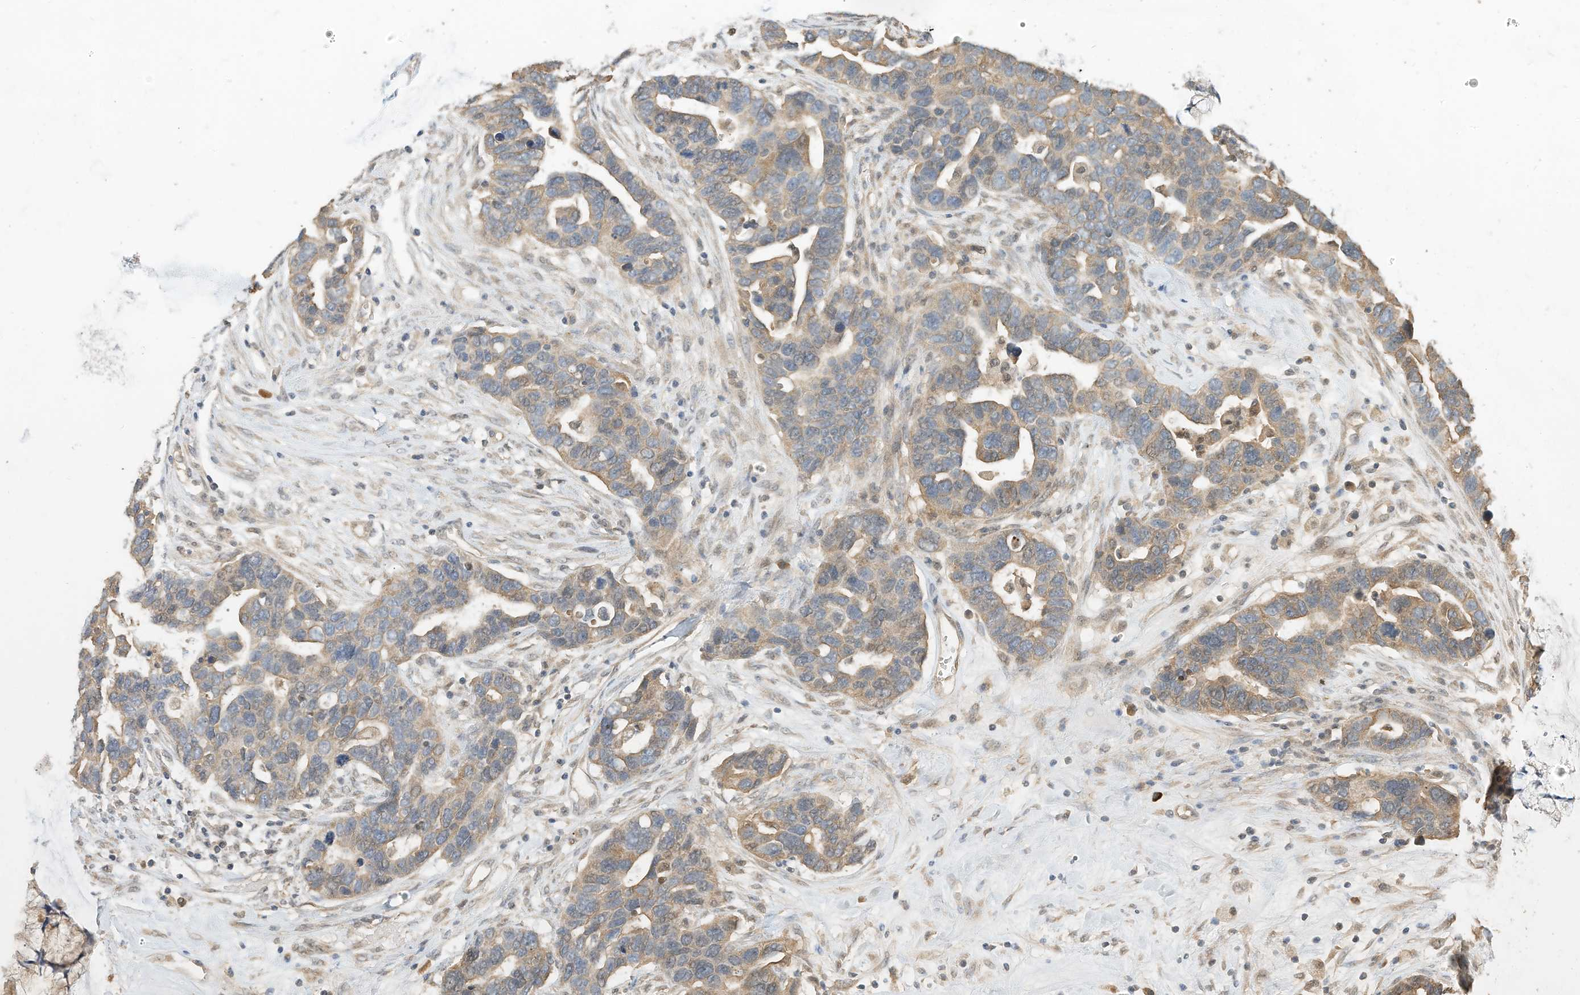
{"staining": {"intensity": "weak", "quantity": "25%-75%", "location": "cytoplasmic/membranous"}, "tissue": "ovarian cancer", "cell_type": "Tumor cells", "image_type": "cancer", "snomed": [{"axis": "morphology", "description": "Cystadenocarcinoma, serous, NOS"}, {"axis": "topography", "description": "Ovary"}], "caption": "Weak cytoplasmic/membranous protein expression is appreciated in approximately 25%-75% of tumor cells in serous cystadenocarcinoma (ovarian).", "gene": "OFD1", "patient": {"sex": "female", "age": 54}}